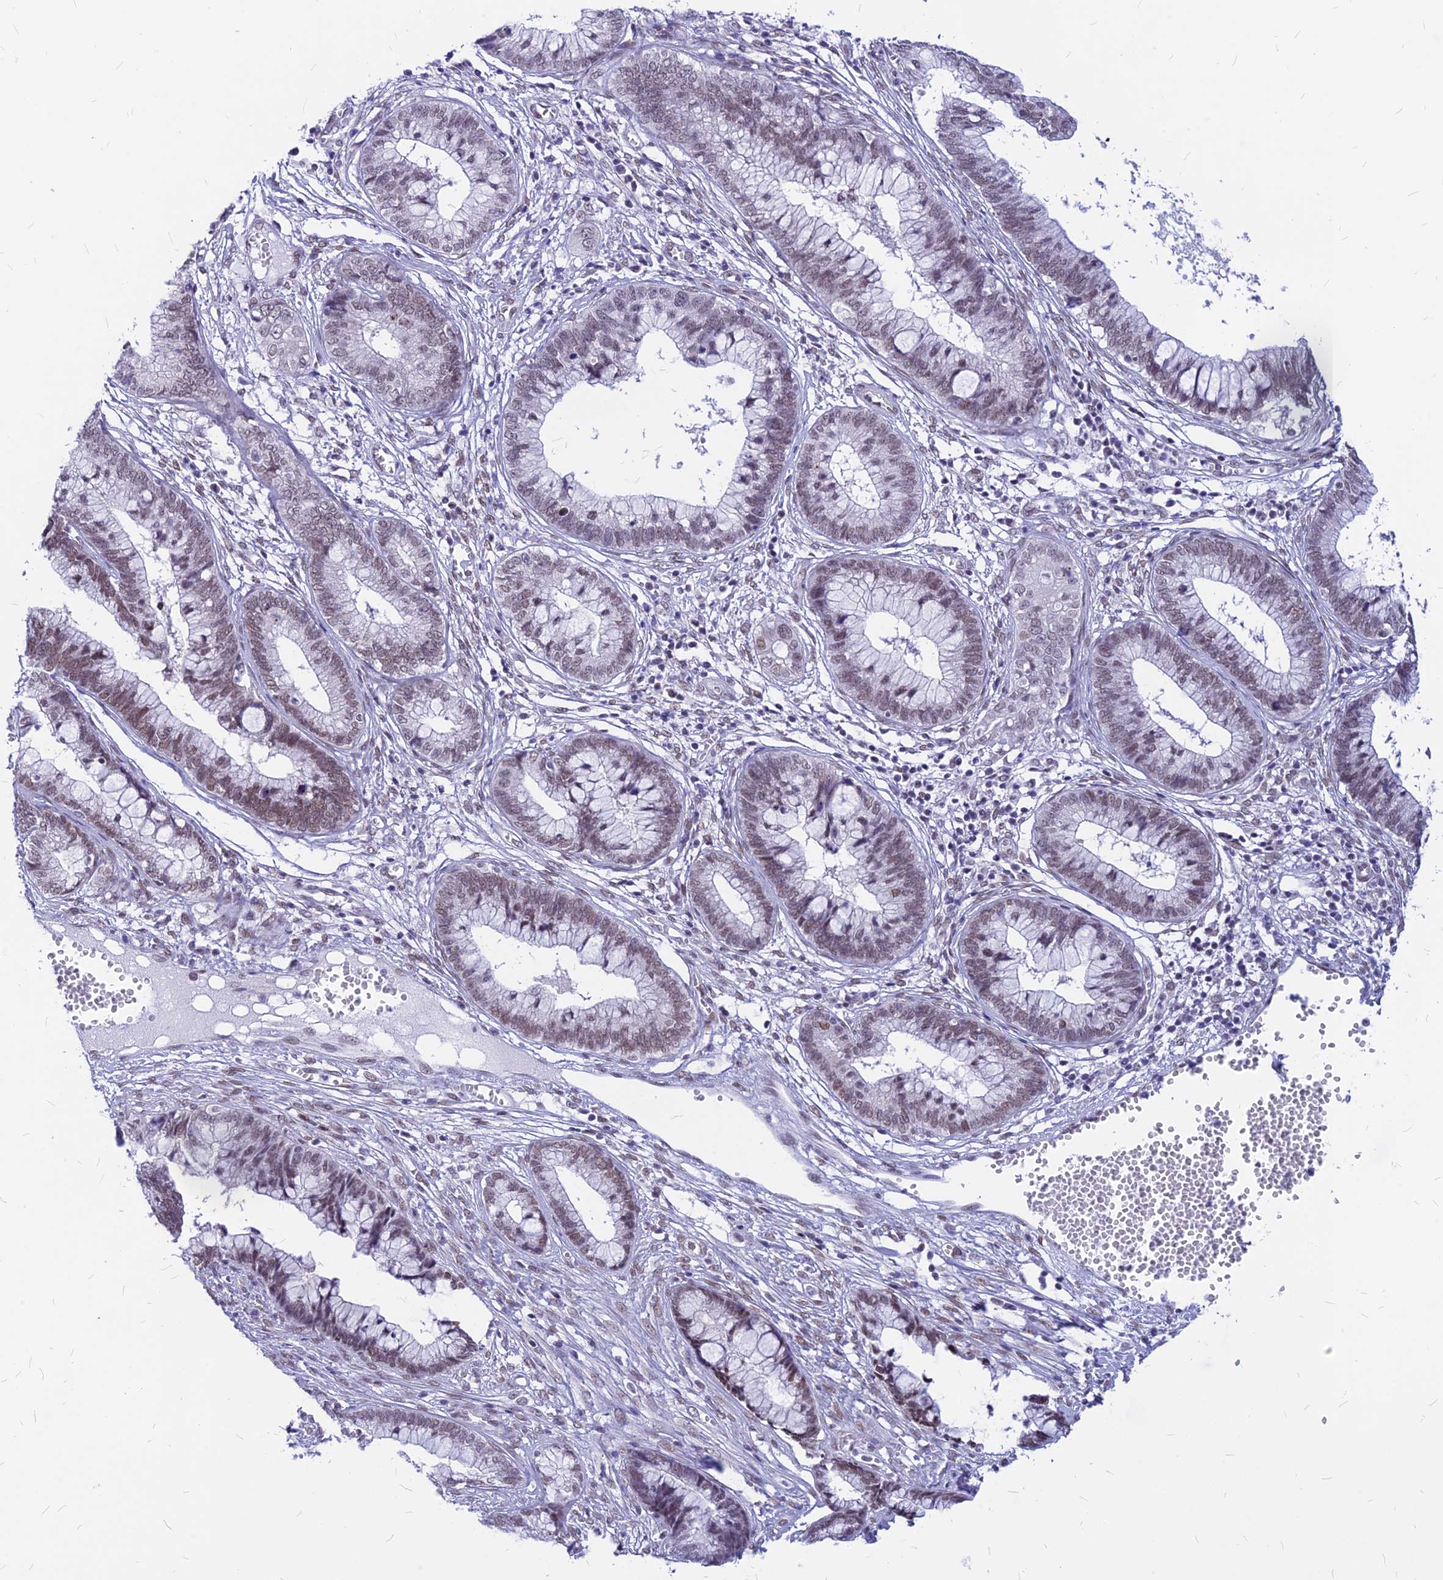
{"staining": {"intensity": "moderate", "quantity": "25%-75%", "location": "nuclear"}, "tissue": "cervical cancer", "cell_type": "Tumor cells", "image_type": "cancer", "snomed": [{"axis": "morphology", "description": "Adenocarcinoma, NOS"}, {"axis": "topography", "description": "Cervix"}], "caption": "A micrograph showing moderate nuclear positivity in about 25%-75% of tumor cells in cervical cancer (adenocarcinoma), as visualized by brown immunohistochemical staining.", "gene": "KCTD13", "patient": {"sex": "female", "age": 44}}